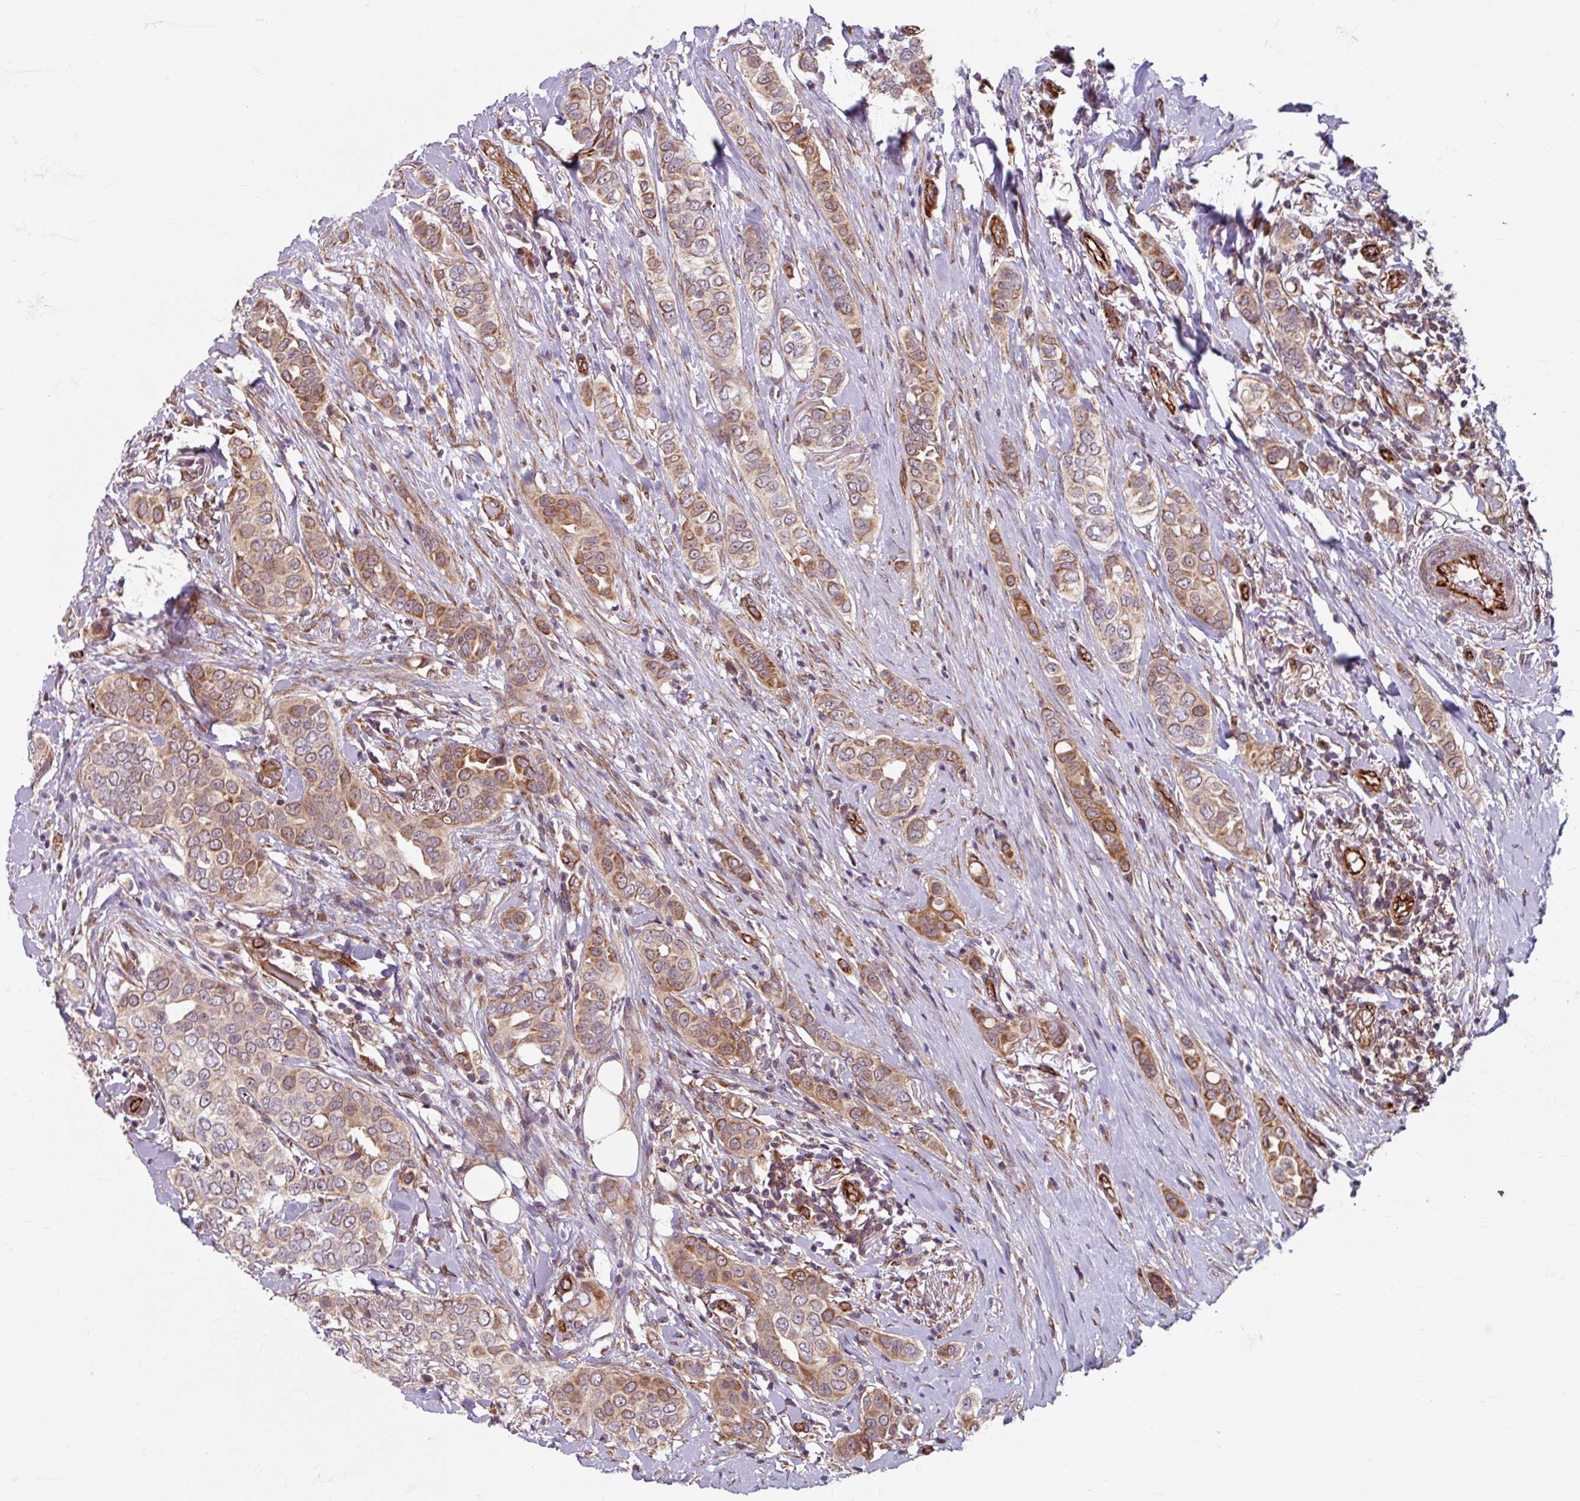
{"staining": {"intensity": "moderate", "quantity": "<25%", "location": "cytoplasmic/membranous"}, "tissue": "breast cancer", "cell_type": "Tumor cells", "image_type": "cancer", "snomed": [{"axis": "morphology", "description": "Lobular carcinoma"}, {"axis": "topography", "description": "Breast"}], "caption": "Lobular carcinoma (breast) was stained to show a protein in brown. There is low levels of moderate cytoplasmic/membranous expression in approximately <25% of tumor cells. The staining is performed using DAB (3,3'-diaminobenzidine) brown chromogen to label protein expression. The nuclei are counter-stained blue using hematoxylin.", "gene": "DAAM2", "patient": {"sex": "female", "age": 51}}